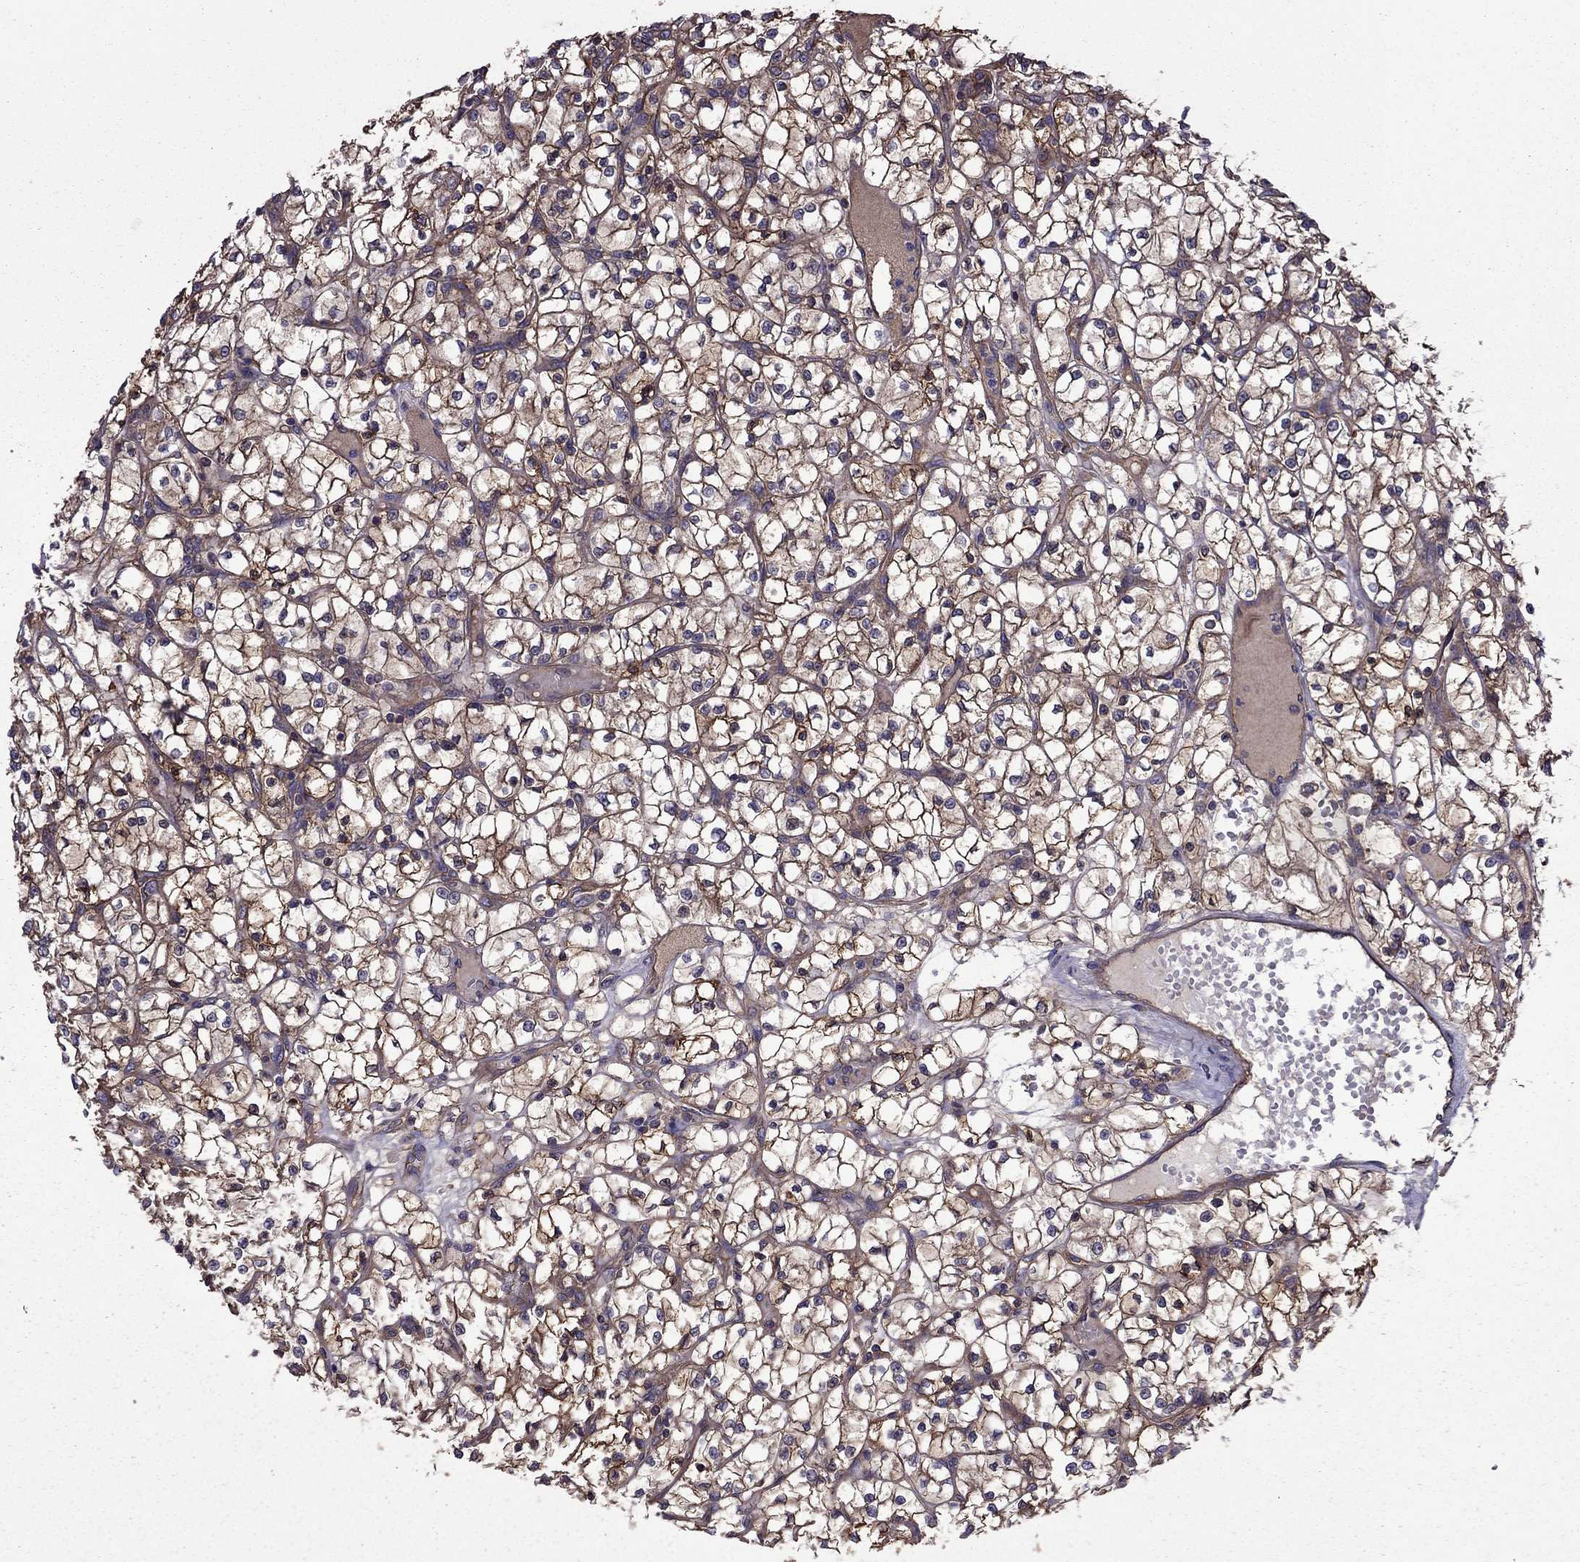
{"staining": {"intensity": "strong", "quantity": ">75%", "location": "cytoplasmic/membranous"}, "tissue": "renal cancer", "cell_type": "Tumor cells", "image_type": "cancer", "snomed": [{"axis": "morphology", "description": "Adenocarcinoma, NOS"}, {"axis": "topography", "description": "Kidney"}], "caption": "IHC histopathology image of neoplastic tissue: renal cancer stained using IHC displays high levels of strong protein expression localized specifically in the cytoplasmic/membranous of tumor cells, appearing as a cytoplasmic/membranous brown color.", "gene": "ITGB1", "patient": {"sex": "female", "age": 64}}